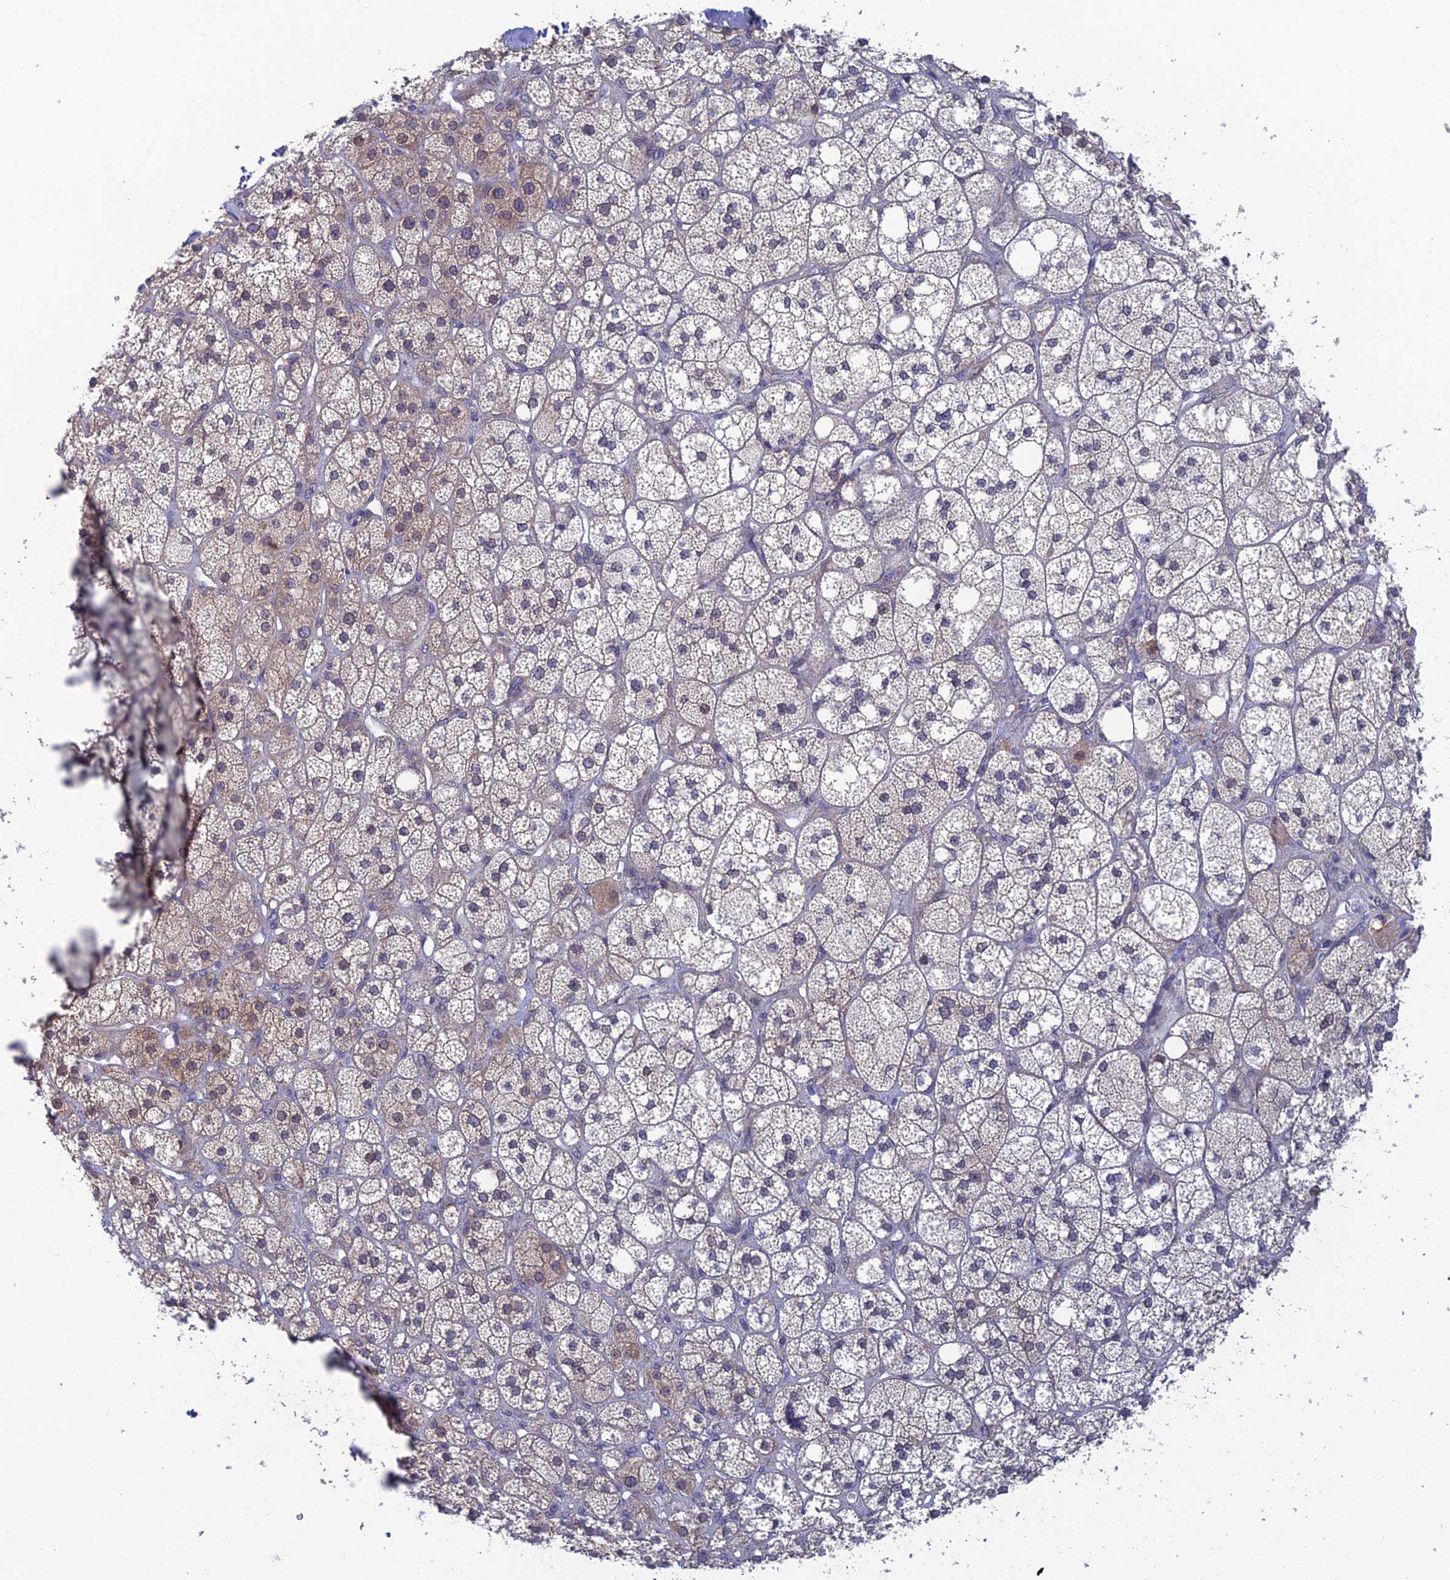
{"staining": {"intensity": "moderate", "quantity": "25%-75%", "location": "cytoplasmic/membranous,nuclear"}, "tissue": "adrenal gland", "cell_type": "Glandular cells", "image_type": "normal", "snomed": [{"axis": "morphology", "description": "Normal tissue, NOS"}, {"axis": "topography", "description": "Adrenal gland"}], "caption": "A medium amount of moderate cytoplasmic/membranous,nuclear expression is identified in approximately 25%-75% of glandular cells in unremarkable adrenal gland. (Brightfield microscopy of DAB IHC at high magnification).", "gene": "SRA1", "patient": {"sex": "male", "age": 61}}